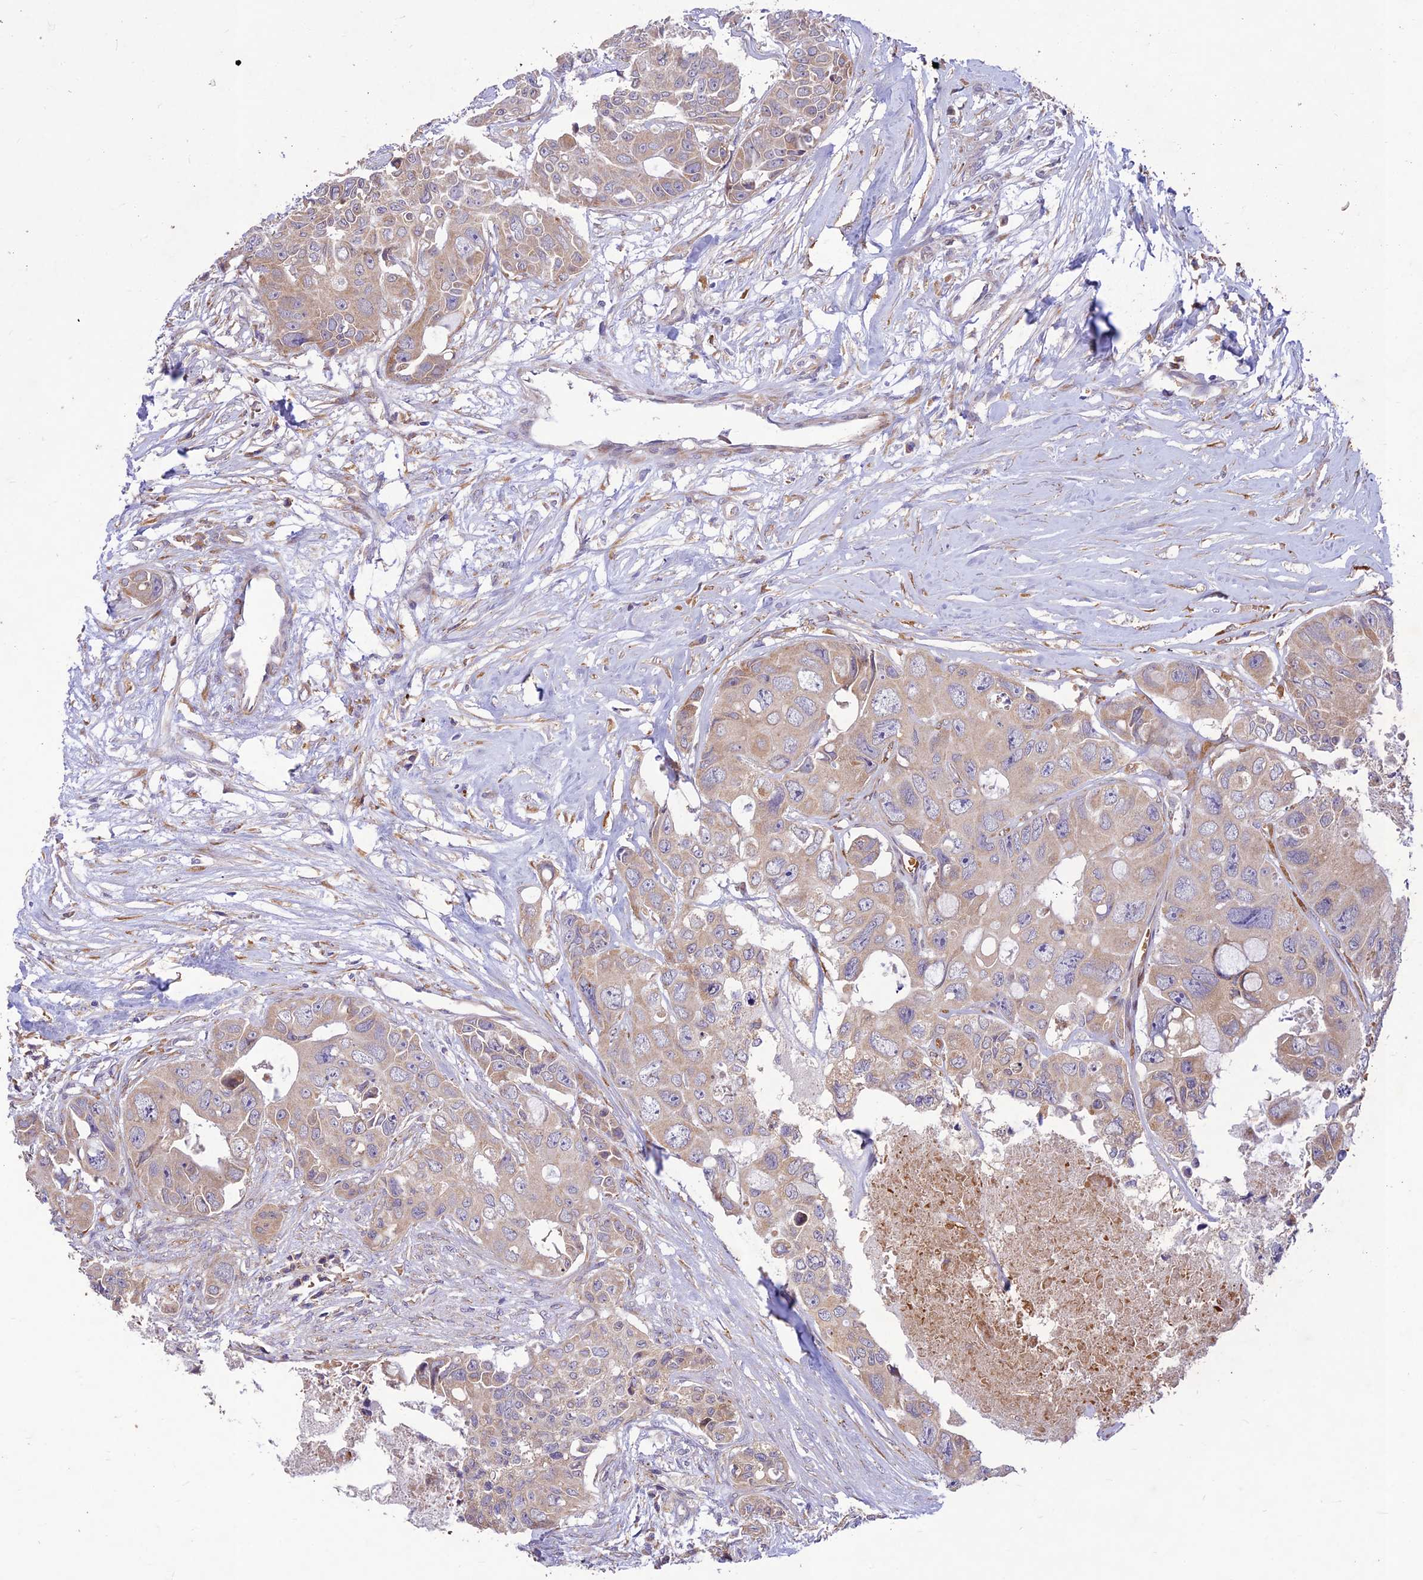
{"staining": {"intensity": "weak", "quantity": ">75%", "location": "cytoplasmic/membranous"}, "tissue": "colorectal cancer", "cell_type": "Tumor cells", "image_type": "cancer", "snomed": [{"axis": "morphology", "description": "Adenocarcinoma, NOS"}, {"axis": "topography", "description": "Rectum"}], "caption": "The histopathology image demonstrates a brown stain indicating the presence of a protein in the cytoplasmic/membranous of tumor cells in colorectal cancer.", "gene": "PPP1R11", "patient": {"sex": "male", "age": 87}}